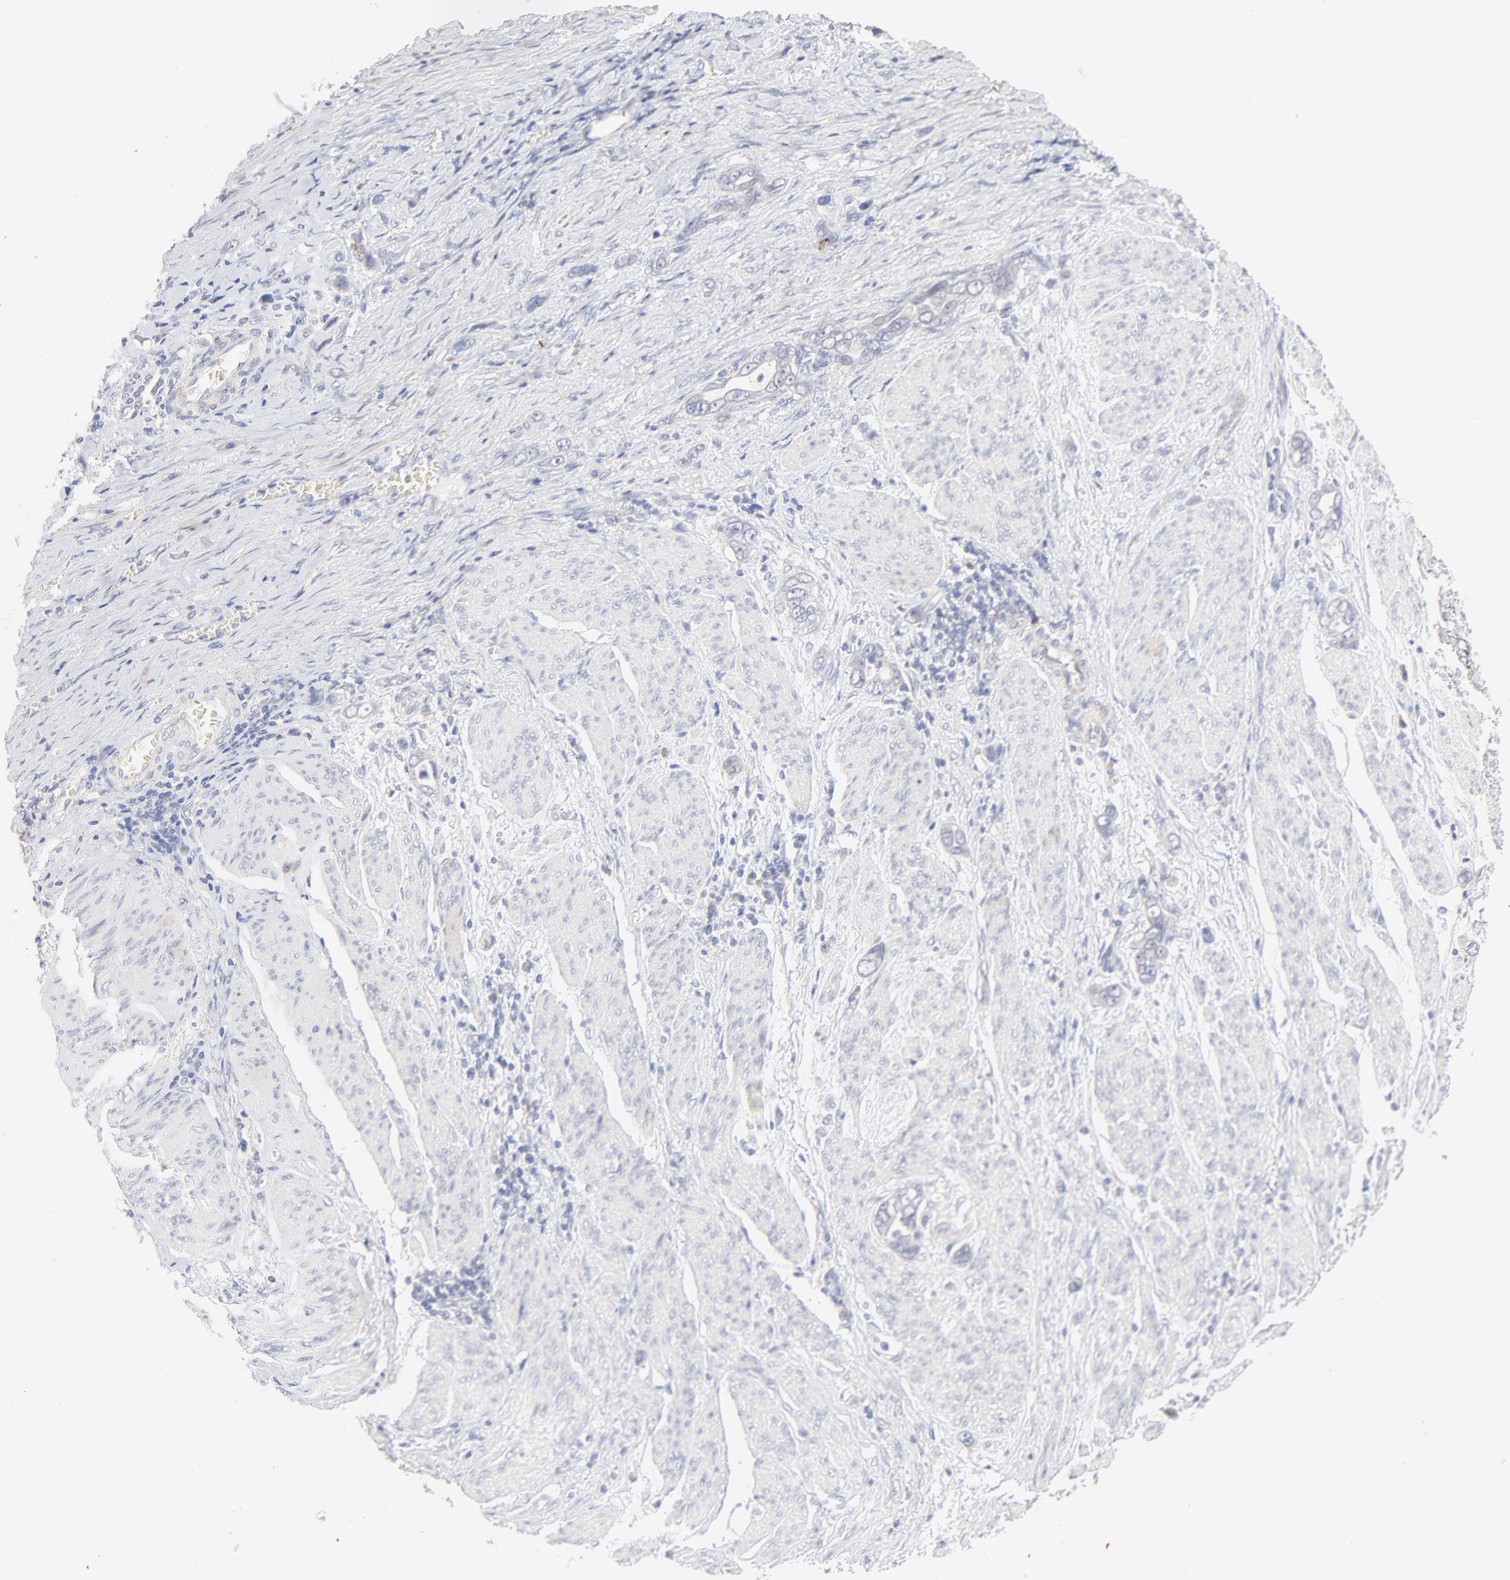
{"staining": {"intensity": "negative", "quantity": "none", "location": "none"}, "tissue": "stomach cancer", "cell_type": "Tumor cells", "image_type": "cancer", "snomed": [{"axis": "morphology", "description": "Adenocarcinoma, NOS"}, {"axis": "topography", "description": "Stomach"}], "caption": "Tumor cells show no significant staining in adenocarcinoma (stomach).", "gene": "NKX2-2", "patient": {"sex": "male", "age": 78}}